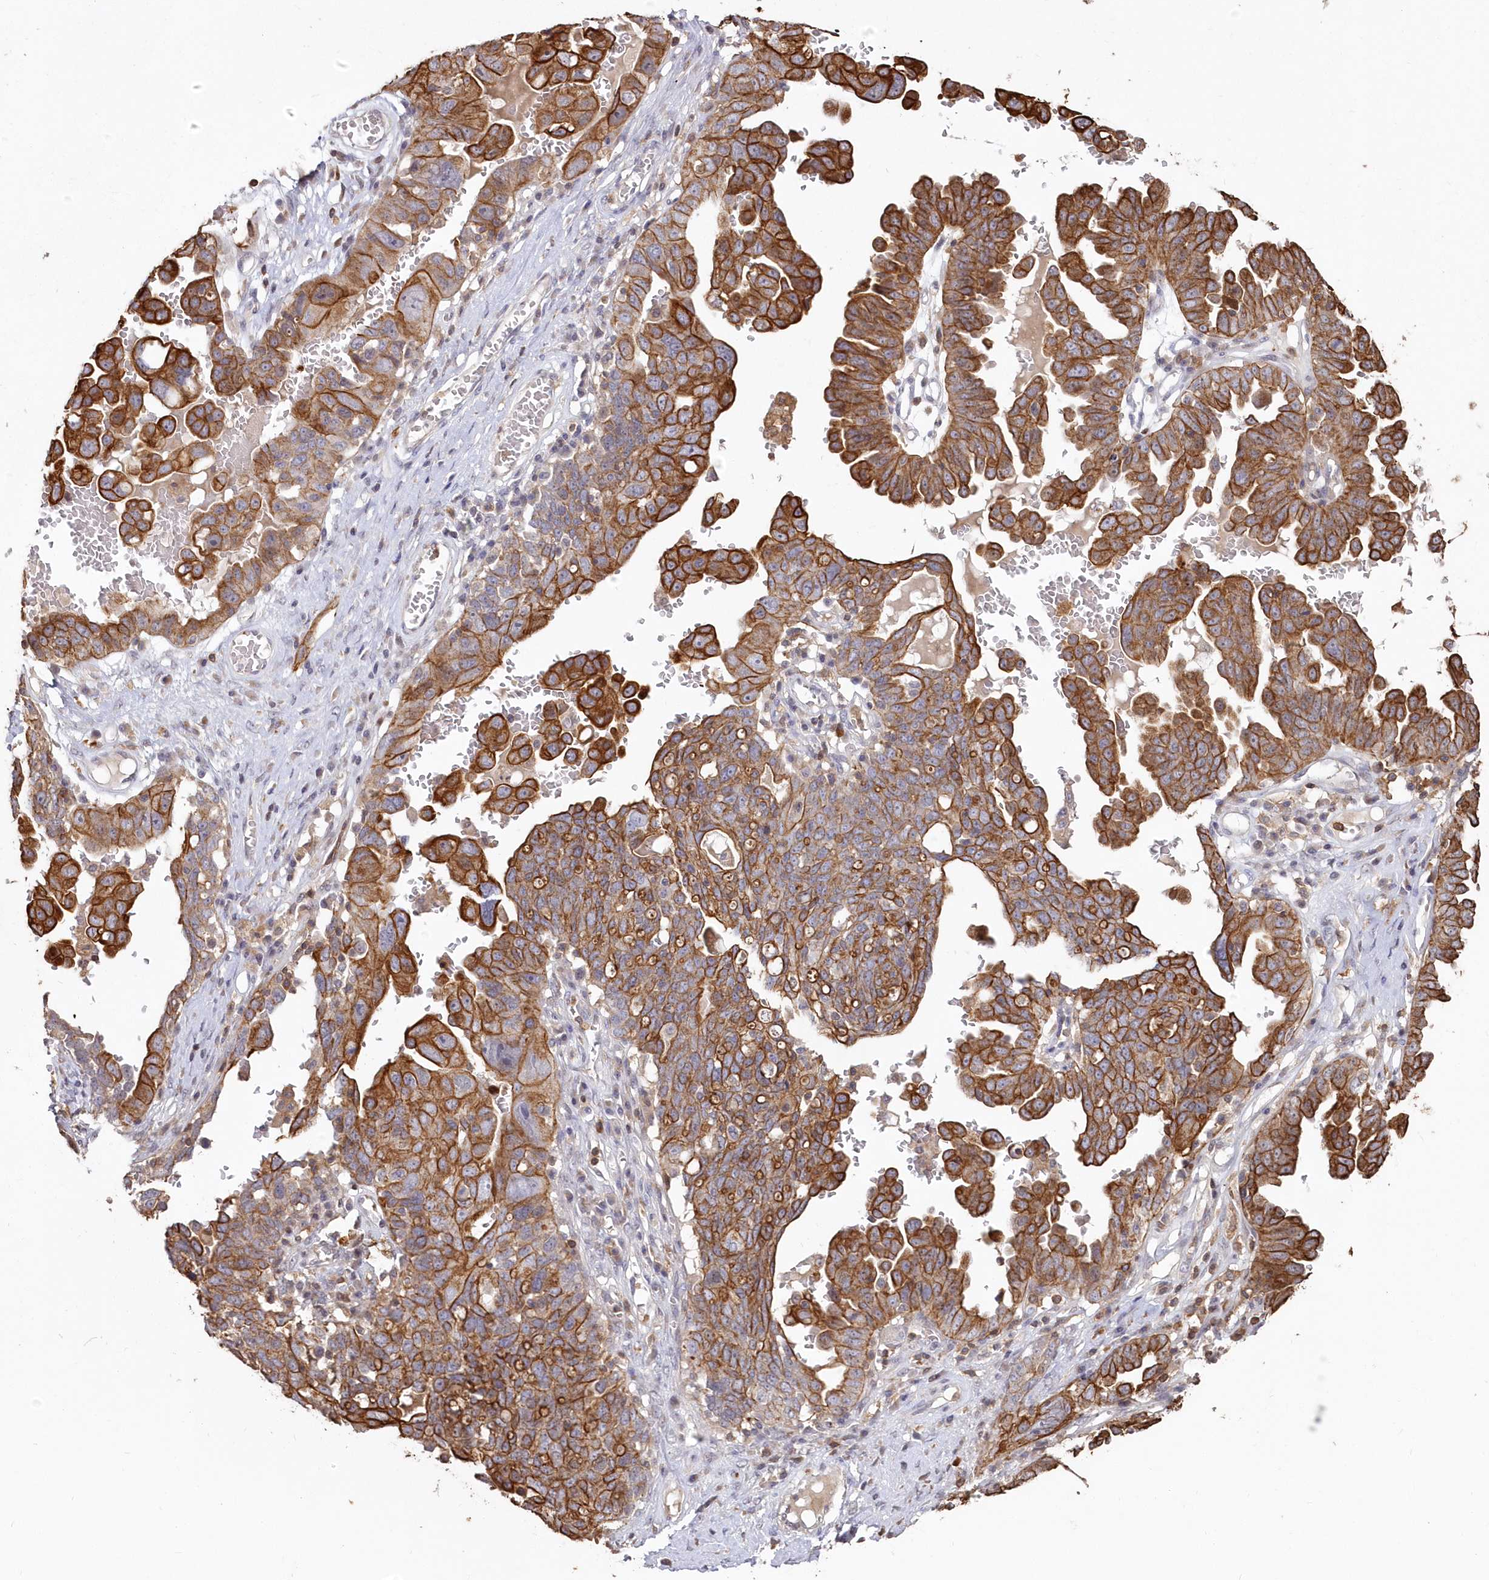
{"staining": {"intensity": "strong", "quantity": ">75%", "location": "cytoplasmic/membranous"}, "tissue": "ovarian cancer", "cell_type": "Tumor cells", "image_type": "cancer", "snomed": [{"axis": "morphology", "description": "Carcinoma, endometroid"}, {"axis": "topography", "description": "Ovary"}], "caption": "Protein expression analysis of ovarian endometroid carcinoma reveals strong cytoplasmic/membranous staining in about >75% of tumor cells.", "gene": "SNED1", "patient": {"sex": "female", "age": 62}}